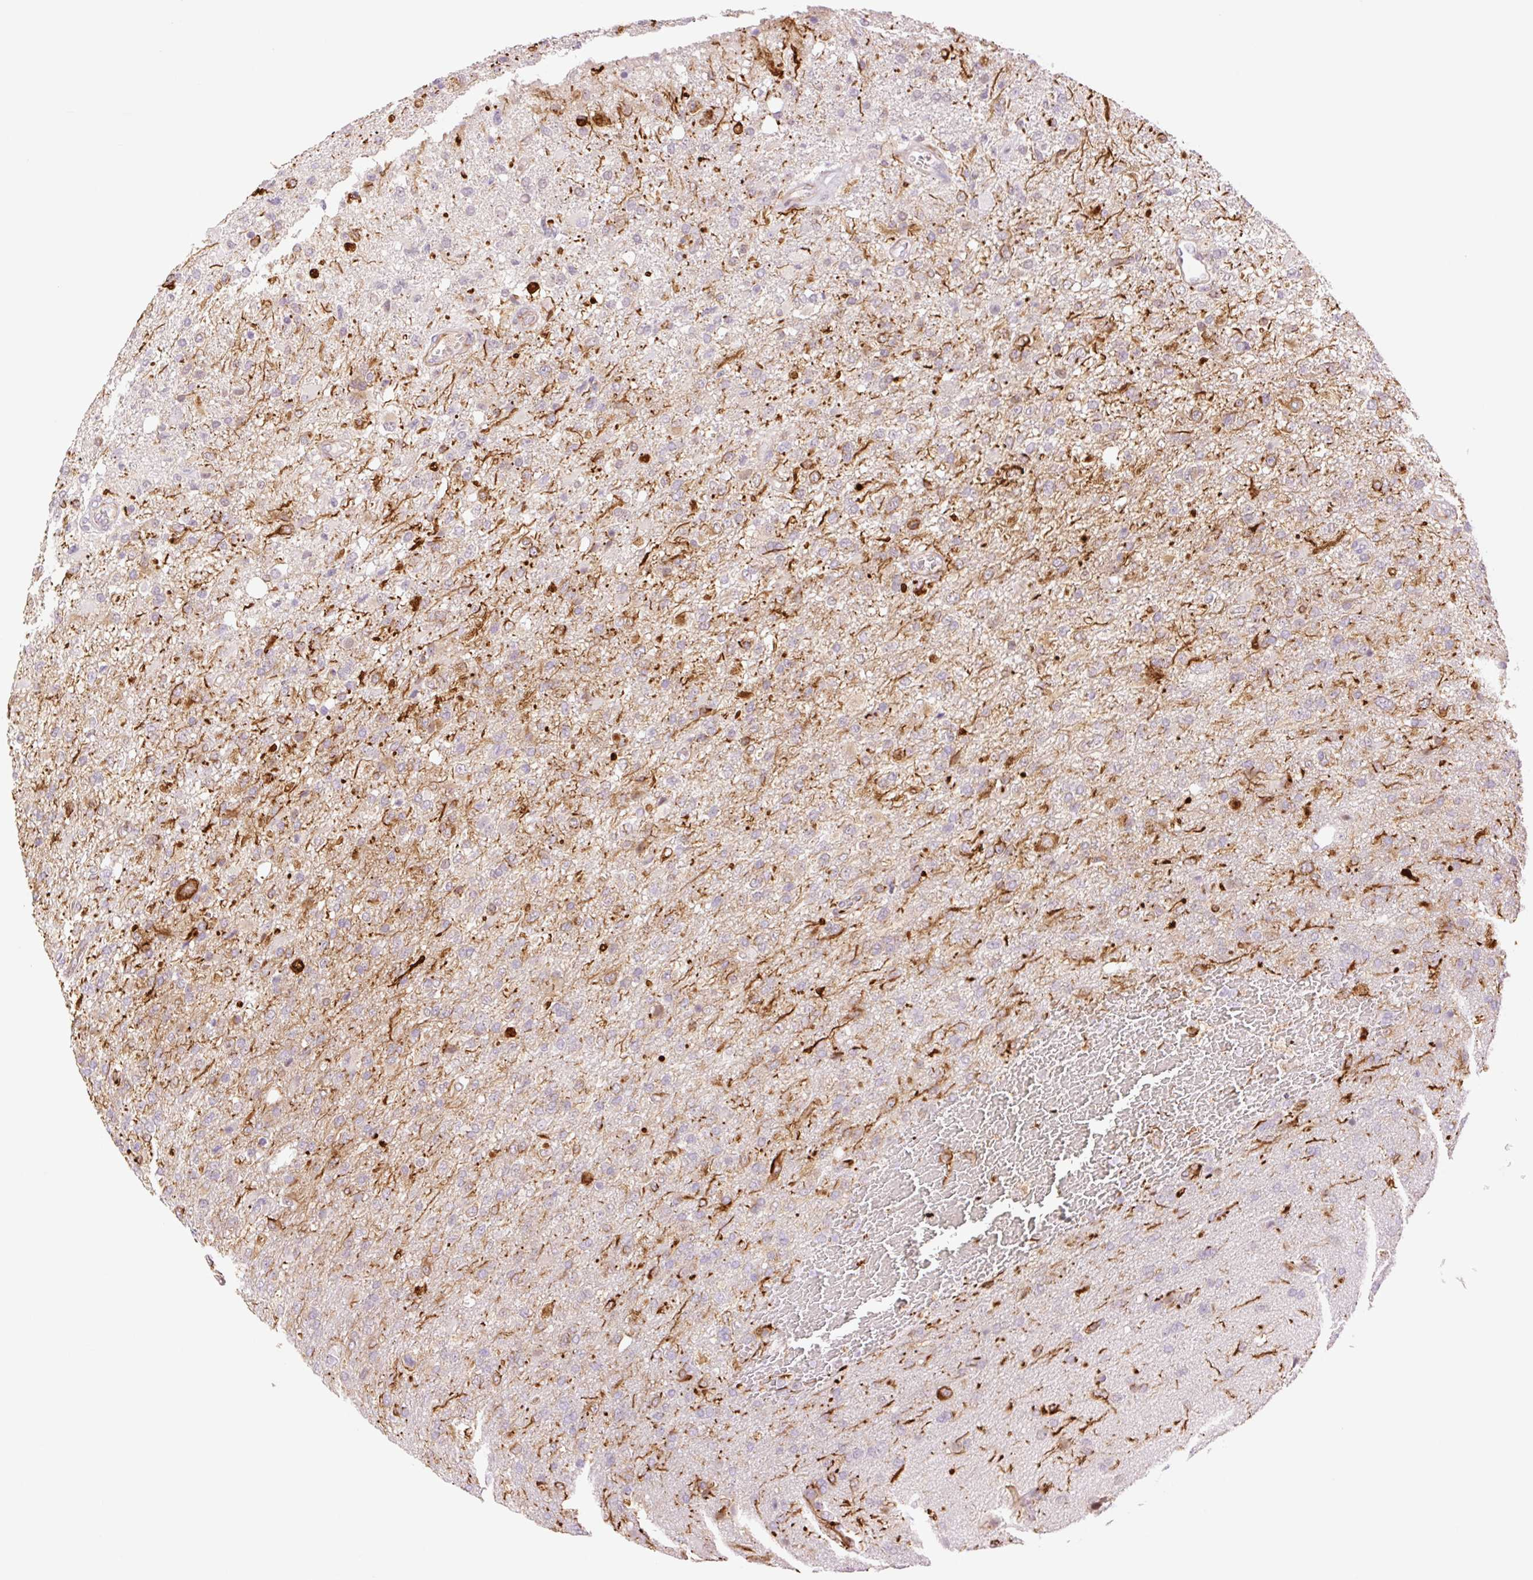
{"staining": {"intensity": "negative", "quantity": "none", "location": "none"}, "tissue": "glioma", "cell_type": "Tumor cells", "image_type": "cancer", "snomed": [{"axis": "morphology", "description": "Glioma, malignant, High grade"}, {"axis": "topography", "description": "Brain"}], "caption": "DAB (3,3'-diaminobenzidine) immunohistochemical staining of glioma shows no significant staining in tumor cells. Nuclei are stained in blue.", "gene": "ZFYVE21", "patient": {"sex": "female", "age": 74}}